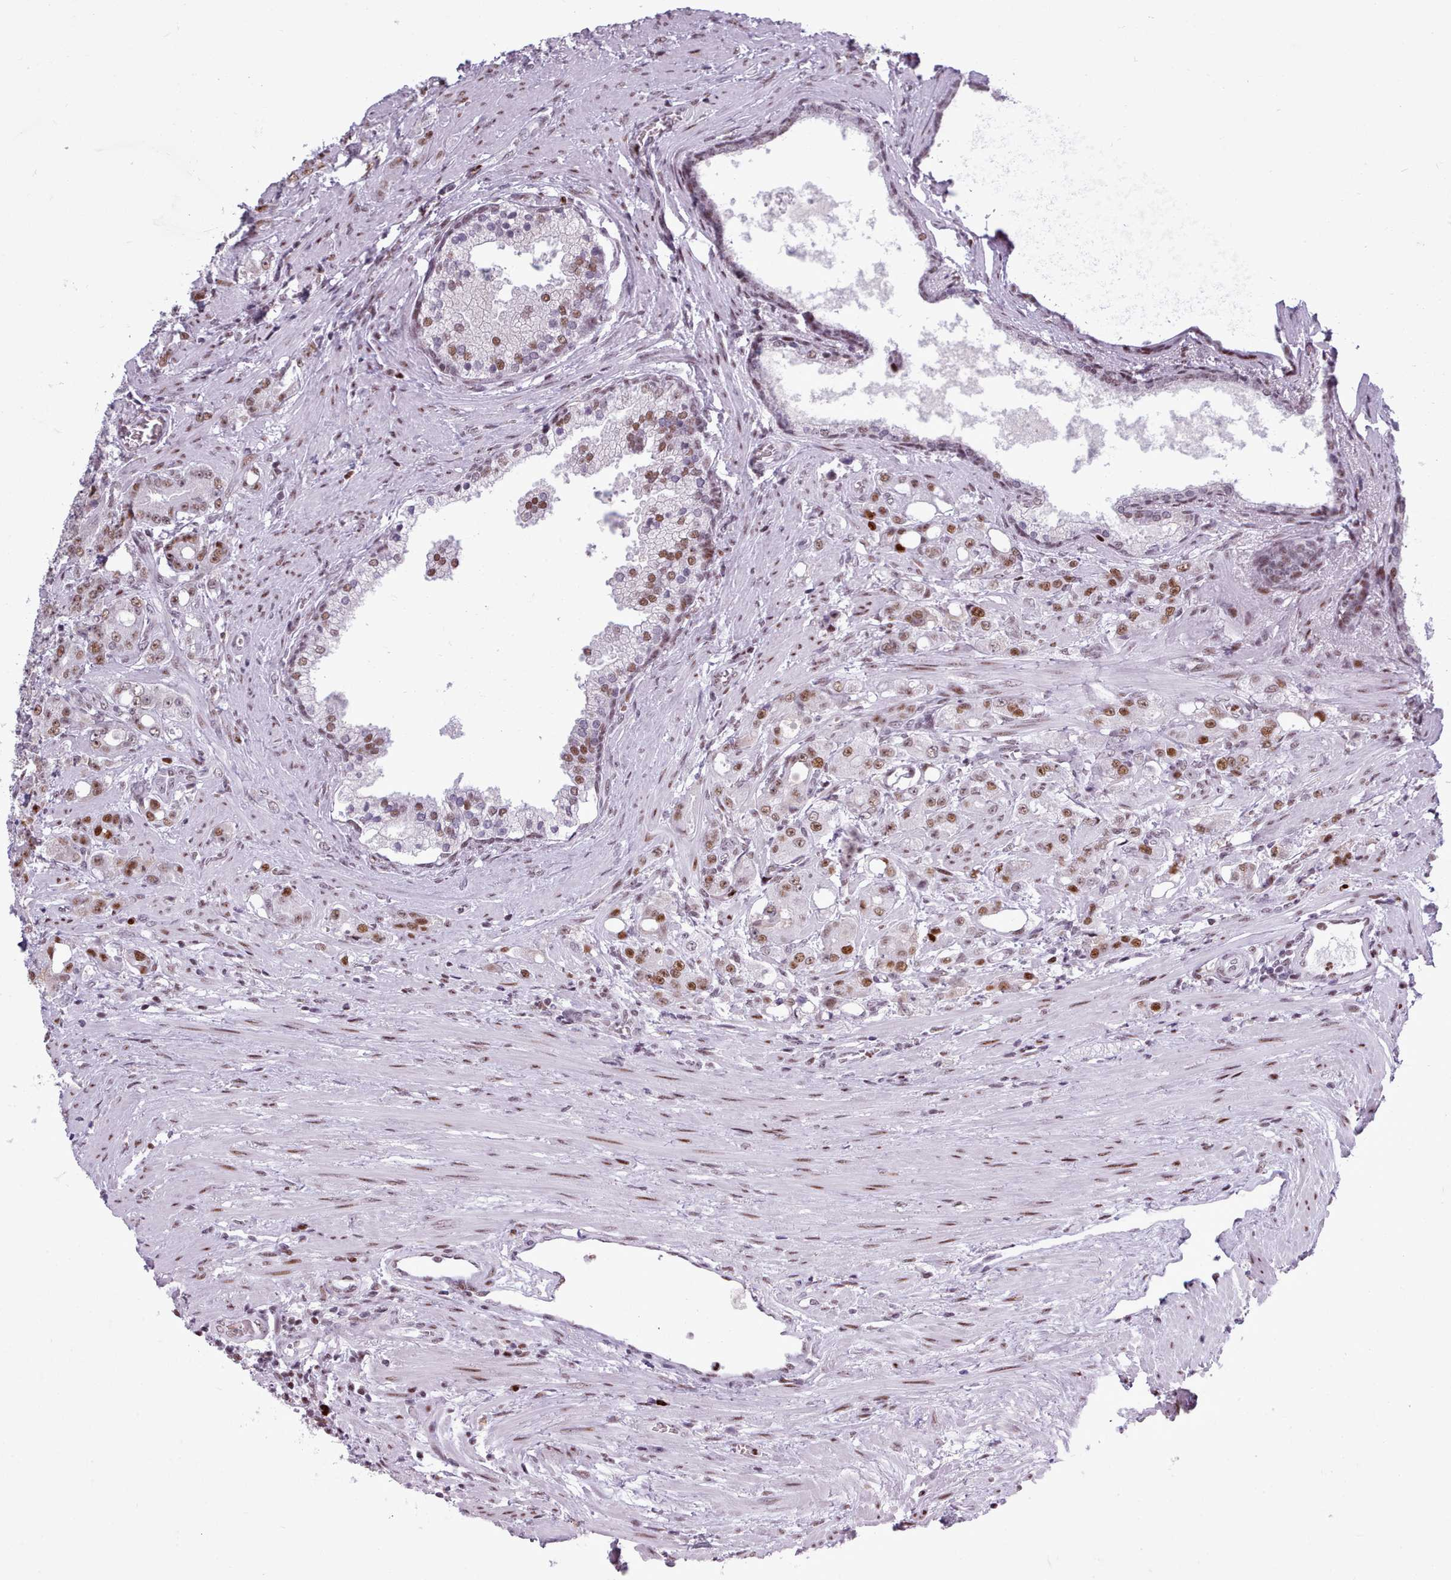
{"staining": {"intensity": "moderate", "quantity": ">75%", "location": "nuclear"}, "tissue": "prostate cancer", "cell_type": "Tumor cells", "image_type": "cancer", "snomed": [{"axis": "morphology", "description": "Adenocarcinoma, High grade"}, {"axis": "topography", "description": "Prostate"}], "caption": "The micrograph reveals immunohistochemical staining of prostate cancer (high-grade adenocarcinoma). There is moderate nuclear expression is seen in about >75% of tumor cells. Ihc stains the protein of interest in brown and the nuclei are stained blue.", "gene": "SRSF4", "patient": {"sex": "male", "age": 69}}